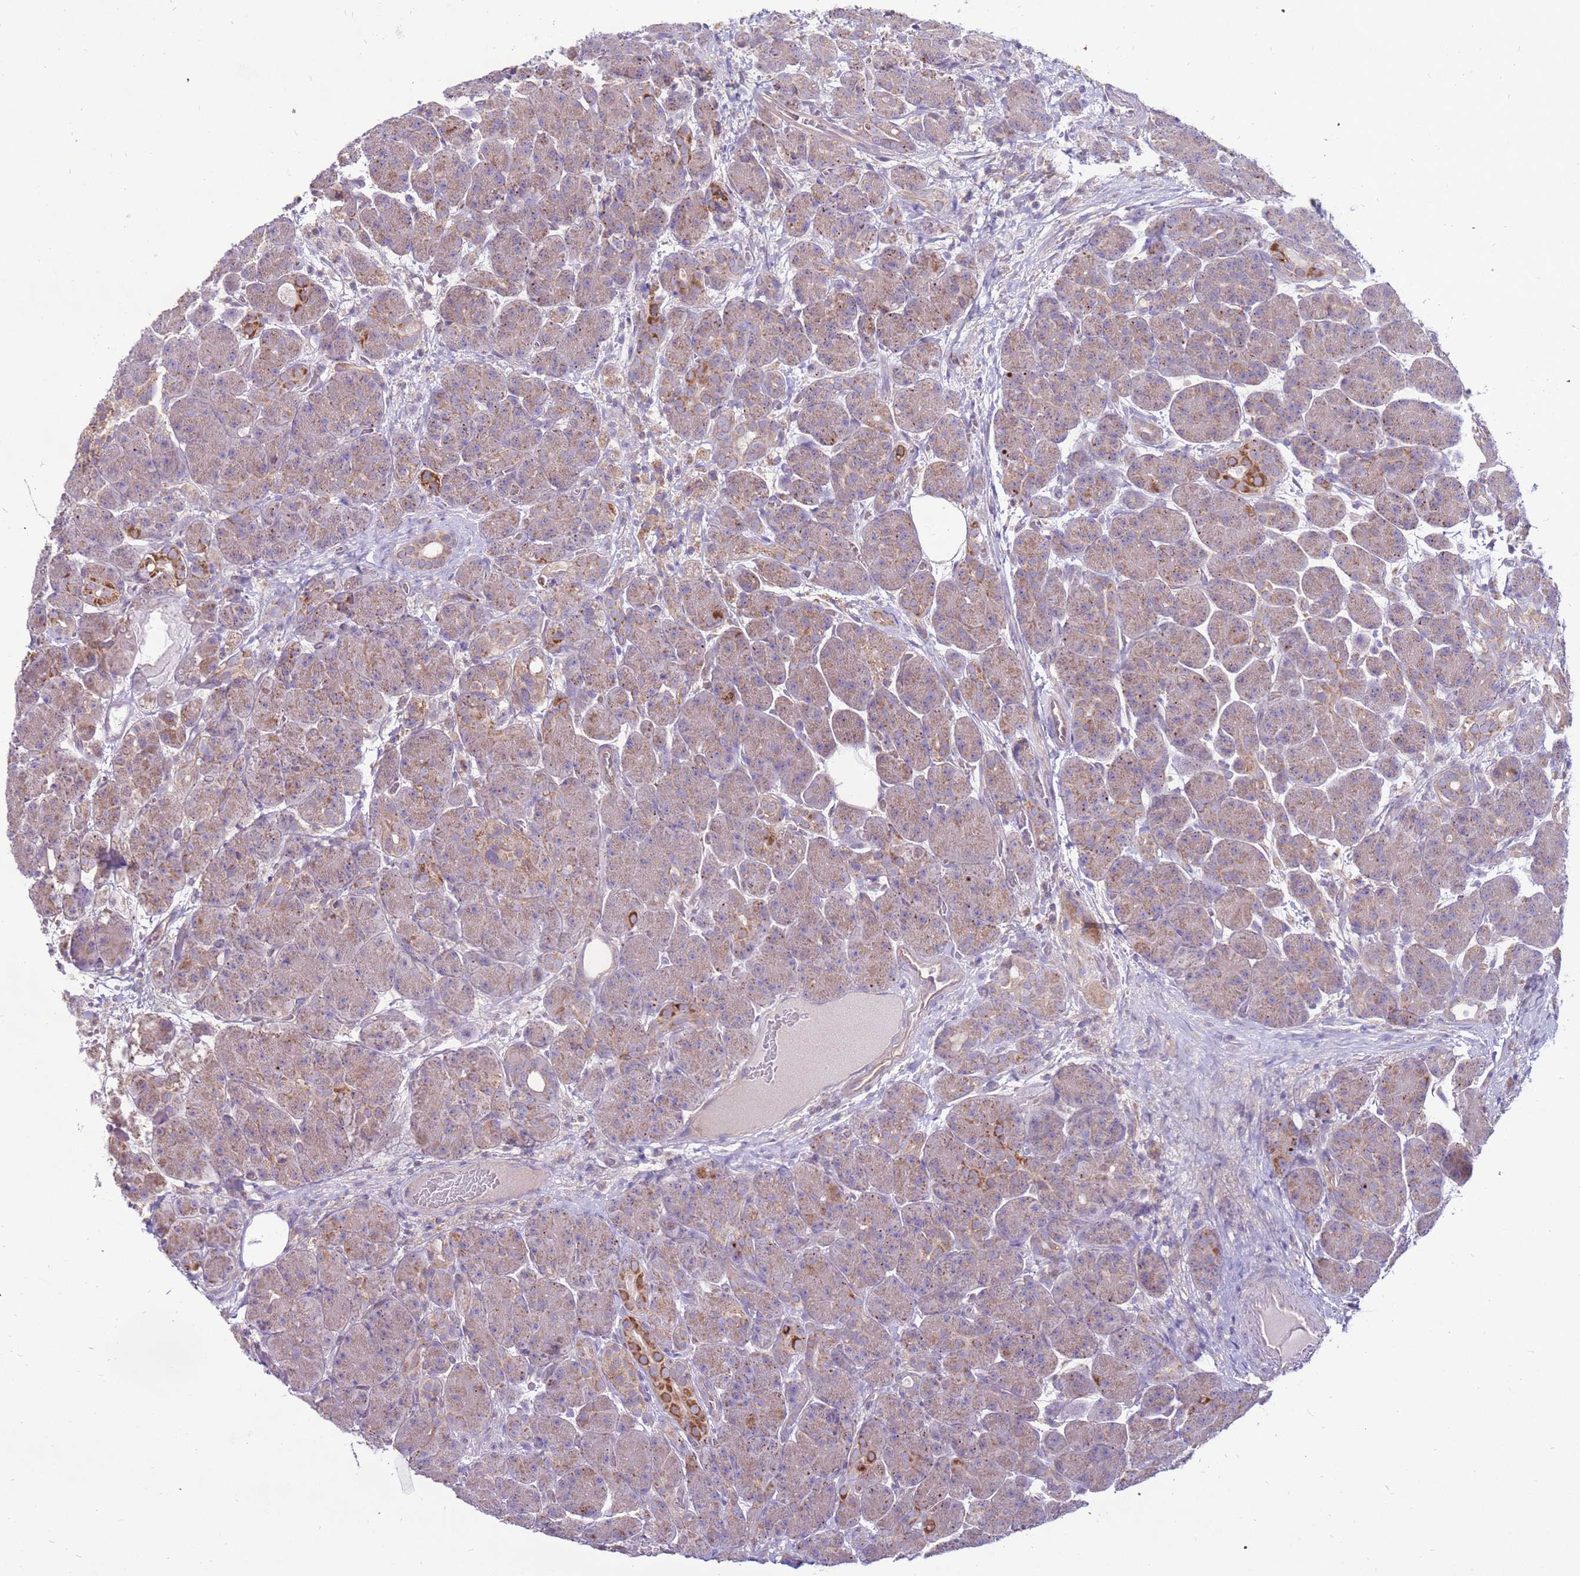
{"staining": {"intensity": "weak", "quantity": ">75%", "location": "cytoplasmic/membranous"}, "tissue": "pancreas", "cell_type": "Exocrine glandular cells", "image_type": "normal", "snomed": [{"axis": "morphology", "description": "Normal tissue, NOS"}, {"axis": "topography", "description": "Pancreas"}], "caption": "A low amount of weak cytoplasmic/membranous positivity is seen in about >75% of exocrine glandular cells in normal pancreas. The staining was performed using DAB, with brown indicating positive protein expression. Nuclei are stained blue with hematoxylin.", "gene": "TRAPPC4", "patient": {"sex": "male", "age": 63}}